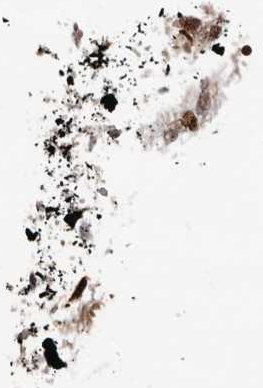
{"staining": {"intensity": "moderate", "quantity": "25%-75%", "location": "nuclear"}, "tissue": "lung cancer", "cell_type": "Tumor cells", "image_type": "cancer", "snomed": [{"axis": "morphology", "description": "Adenocarcinoma, NOS"}, {"axis": "topography", "description": "Lung"}], "caption": "An immunohistochemistry micrograph of tumor tissue is shown. Protein staining in brown labels moderate nuclear positivity in adenocarcinoma (lung) within tumor cells. (Brightfield microscopy of DAB IHC at high magnification).", "gene": "TKT", "patient": {"sex": "male", "age": 49}}